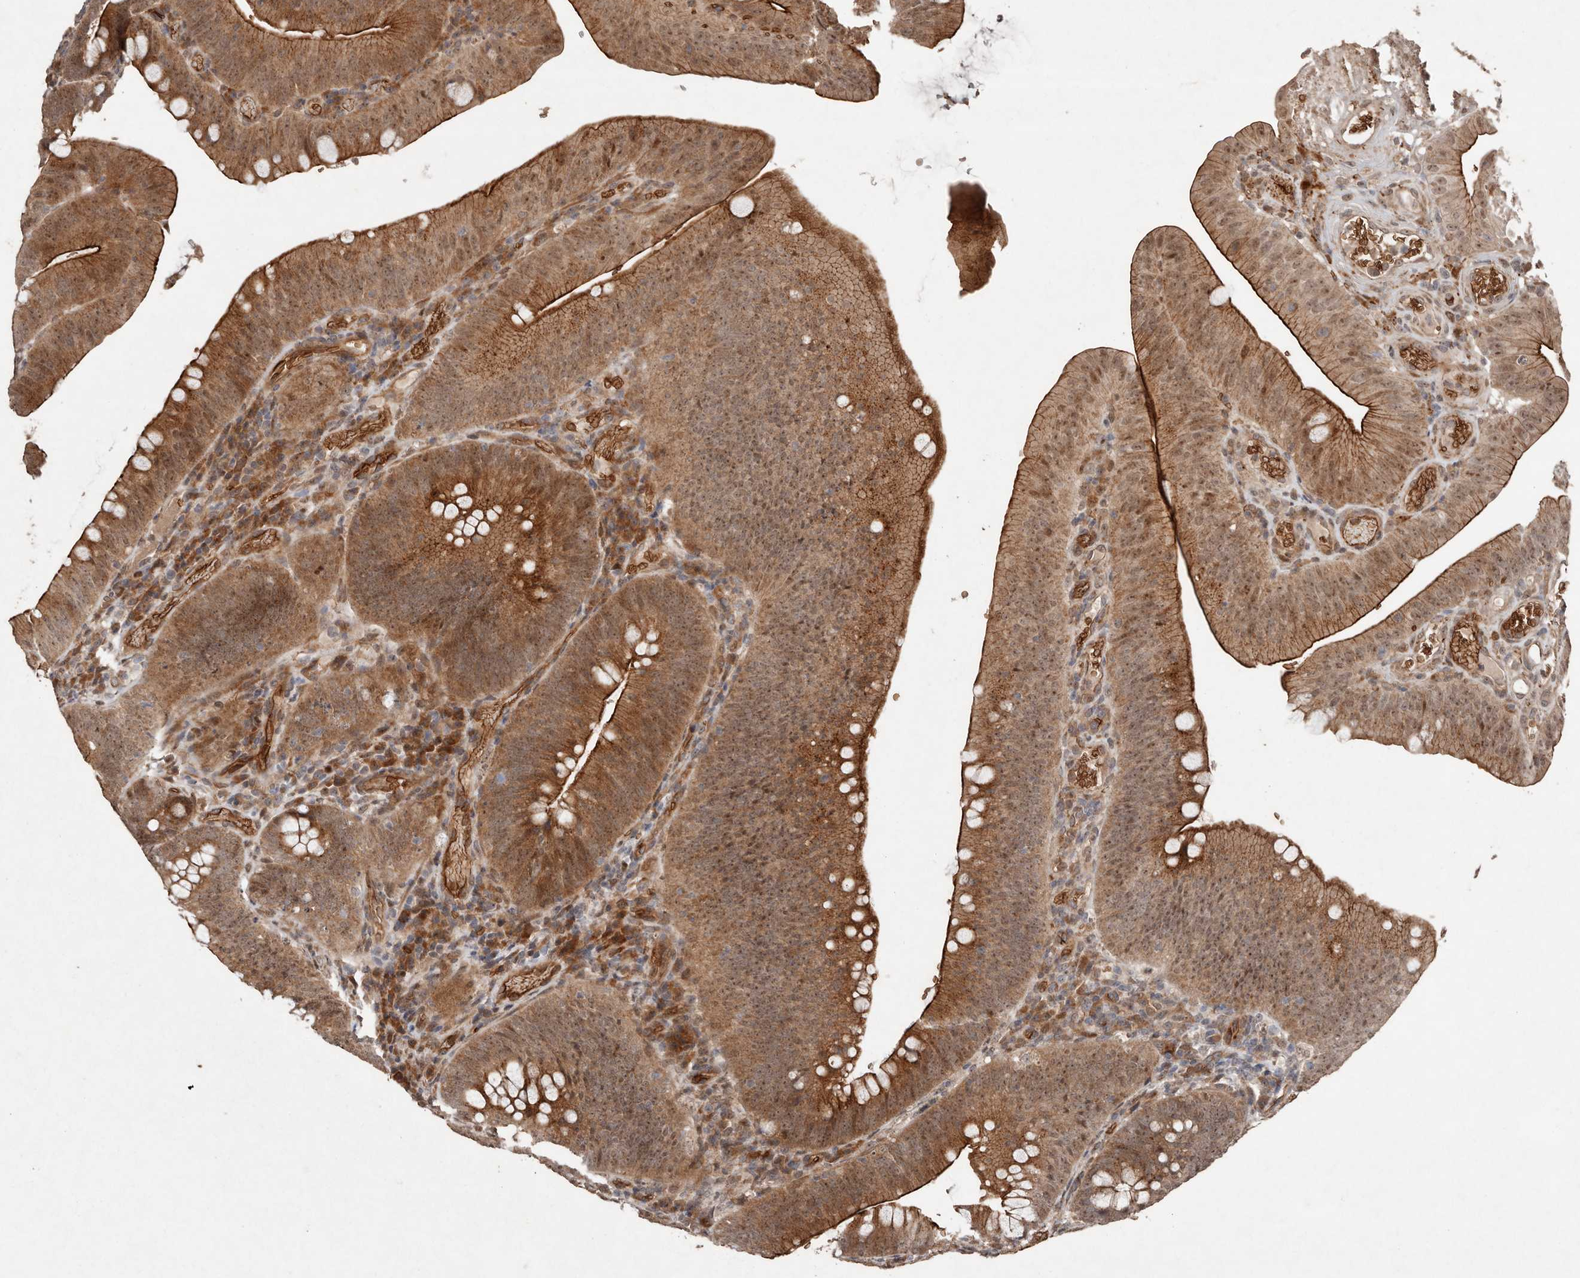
{"staining": {"intensity": "strong", "quantity": "25%-75%", "location": "cytoplasmic/membranous,nuclear"}, "tissue": "colorectal cancer", "cell_type": "Tumor cells", "image_type": "cancer", "snomed": [{"axis": "morphology", "description": "Normal tissue, NOS"}, {"axis": "topography", "description": "Colon"}], "caption": "Immunohistochemistry of human colorectal cancer demonstrates high levels of strong cytoplasmic/membranous and nuclear staining in about 25%-75% of tumor cells.", "gene": "DIP2C", "patient": {"sex": "female", "age": 82}}